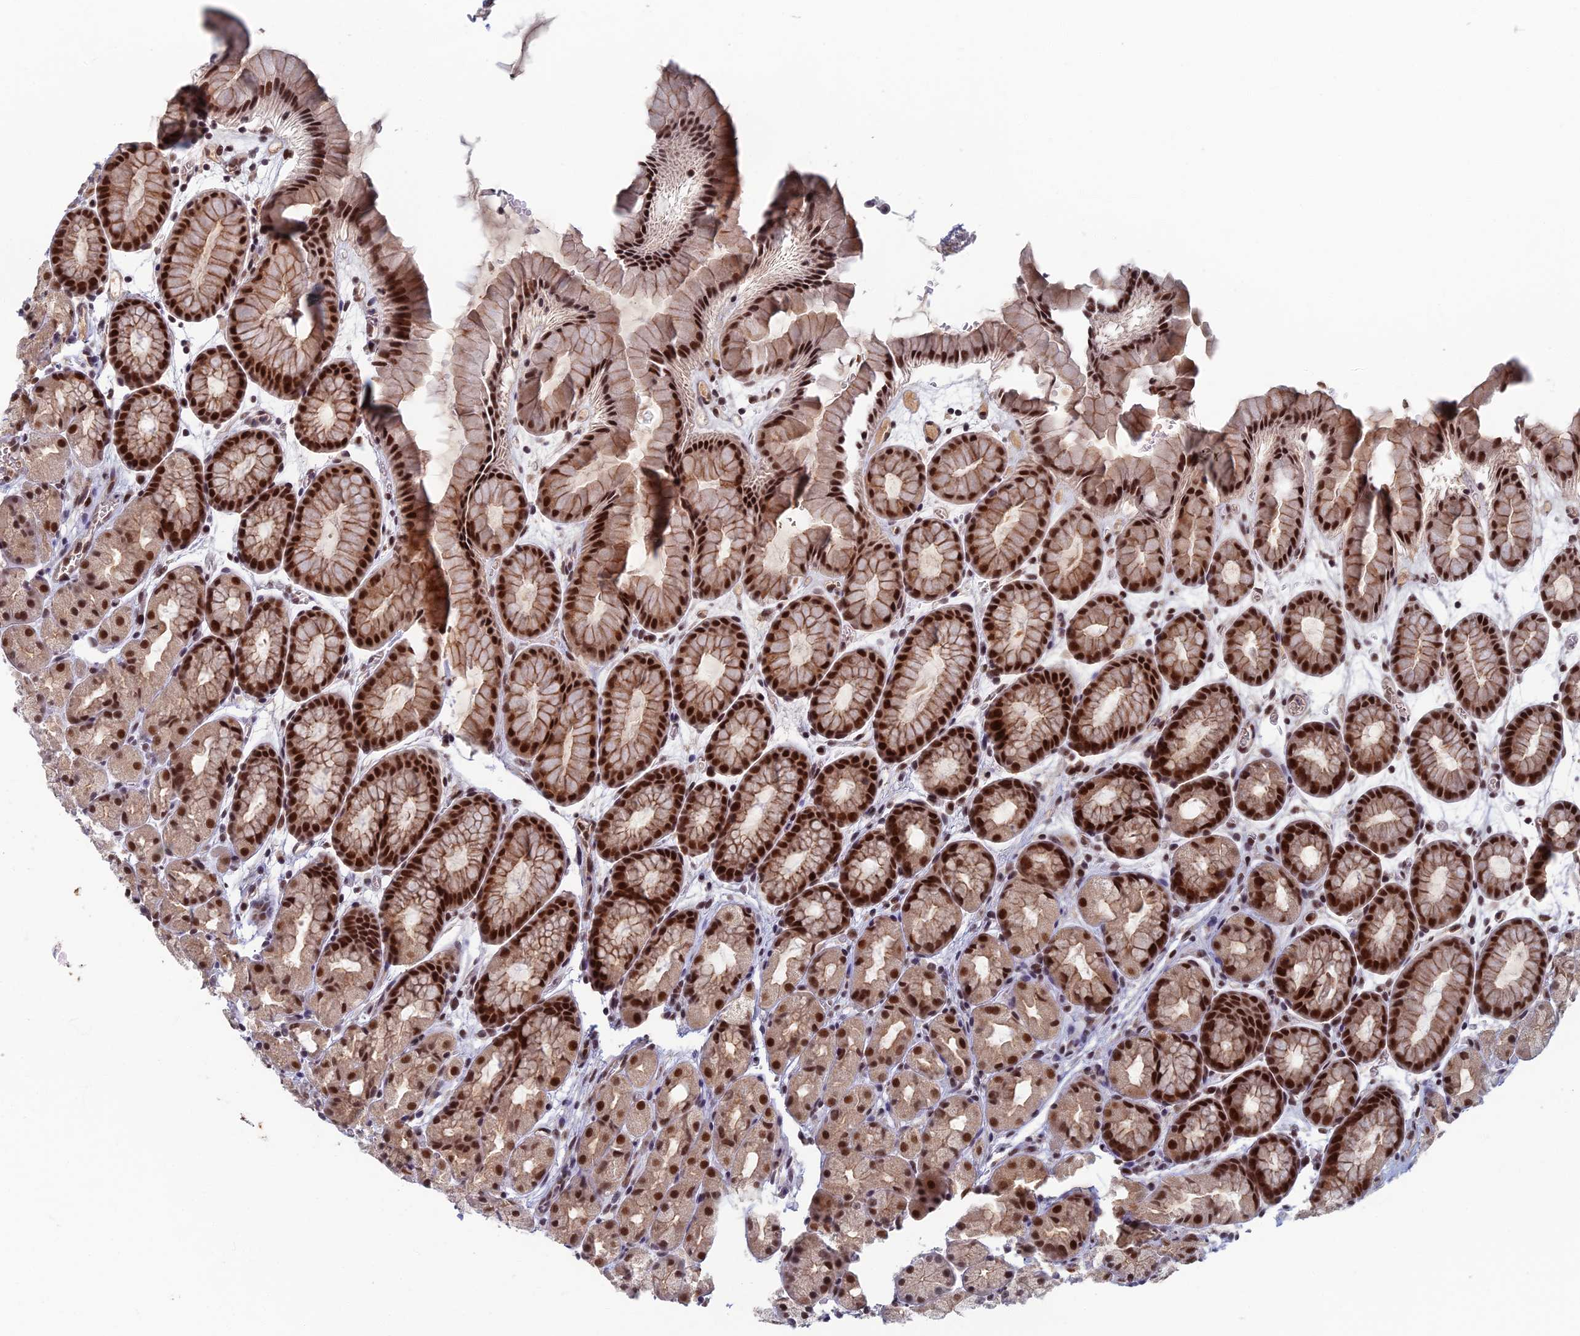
{"staining": {"intensity": "strong", "quantity": ">75%", "location": "cytoplasmic/membranous,nuclear"}, "tissue": "stomach", "cell_type": "Glandular cells", "image_type": "normal", "snomed": [{"axis": "morphology", "description": "Normal tissue, NOS"}, {"axis": "topography", "description": "Stomach, upper"}, {"axis": "topography", "description": "Stomach"}], "caption": "IHC micrograph of unremarkable human stomach stained for a protein (brown), which shows high levels of strong cytoplasmic/membranous,nuclear expression in approximately >75% of glandular cells.", "gene": "TCEA2", "patient": {"sex": "male", "age": 47}}